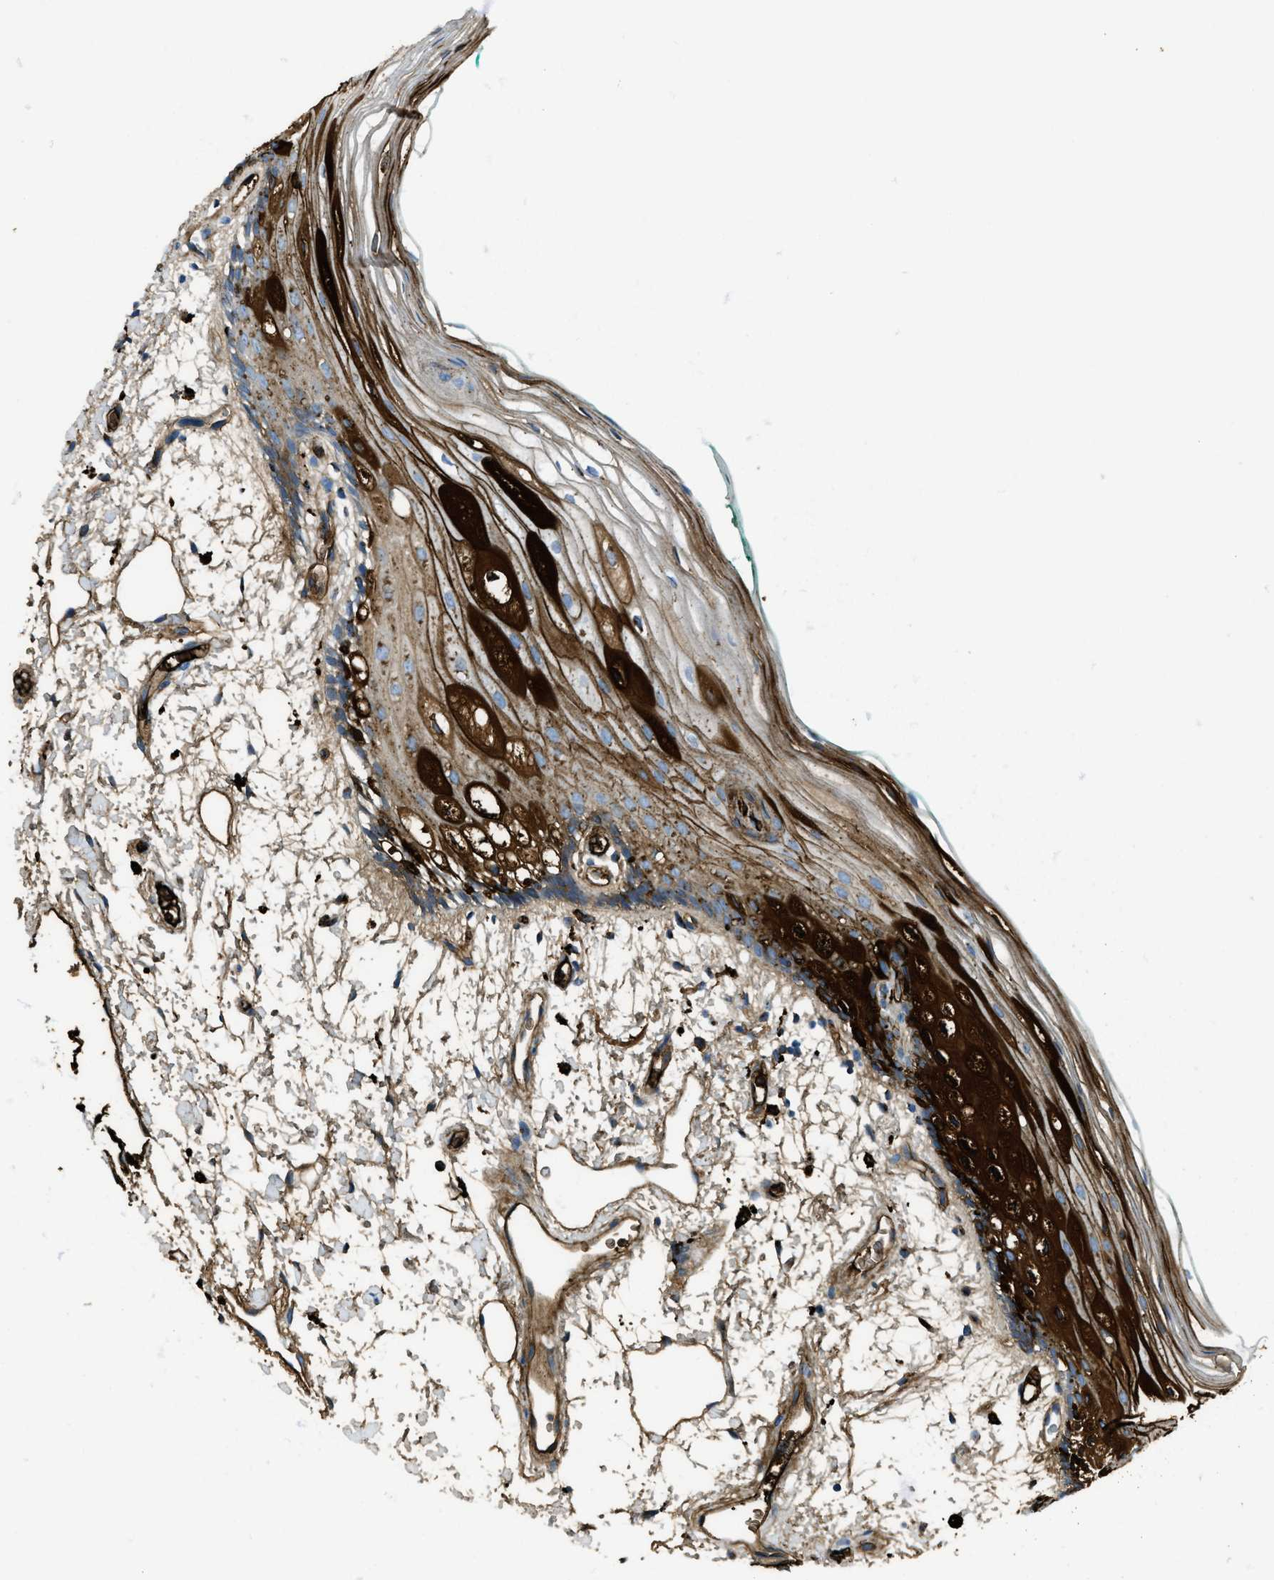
{"staining": {"intensity": "strong", "quantity": "25%-75%", "location": "cytoplasmic/membranous"}, "tissue": "oral mucosa", "cell_type": "Squamous epithelial cells", "image_type": "normal", "snomed": [{"axis": "morphology", "description": "Normal tissue, NOS"}, {"axis": "topography", "description": "Skeletal muscle"}, {"axis": "topography", "description": "Oral tissue"}, {"axis": "topography", "description": "Peripheral nerve tissue"}], "caption": "Immunohistochemistry (IHC) photomicrograph of benign oral mucosa stained for a protein (brown), which reveals high levels of strong cytoplasmic/membranous staining in approximately 25%-75% of squamous epithelial cells.", "gene": "TRIM59", "patient": {"sex": "female", "age": 84}}